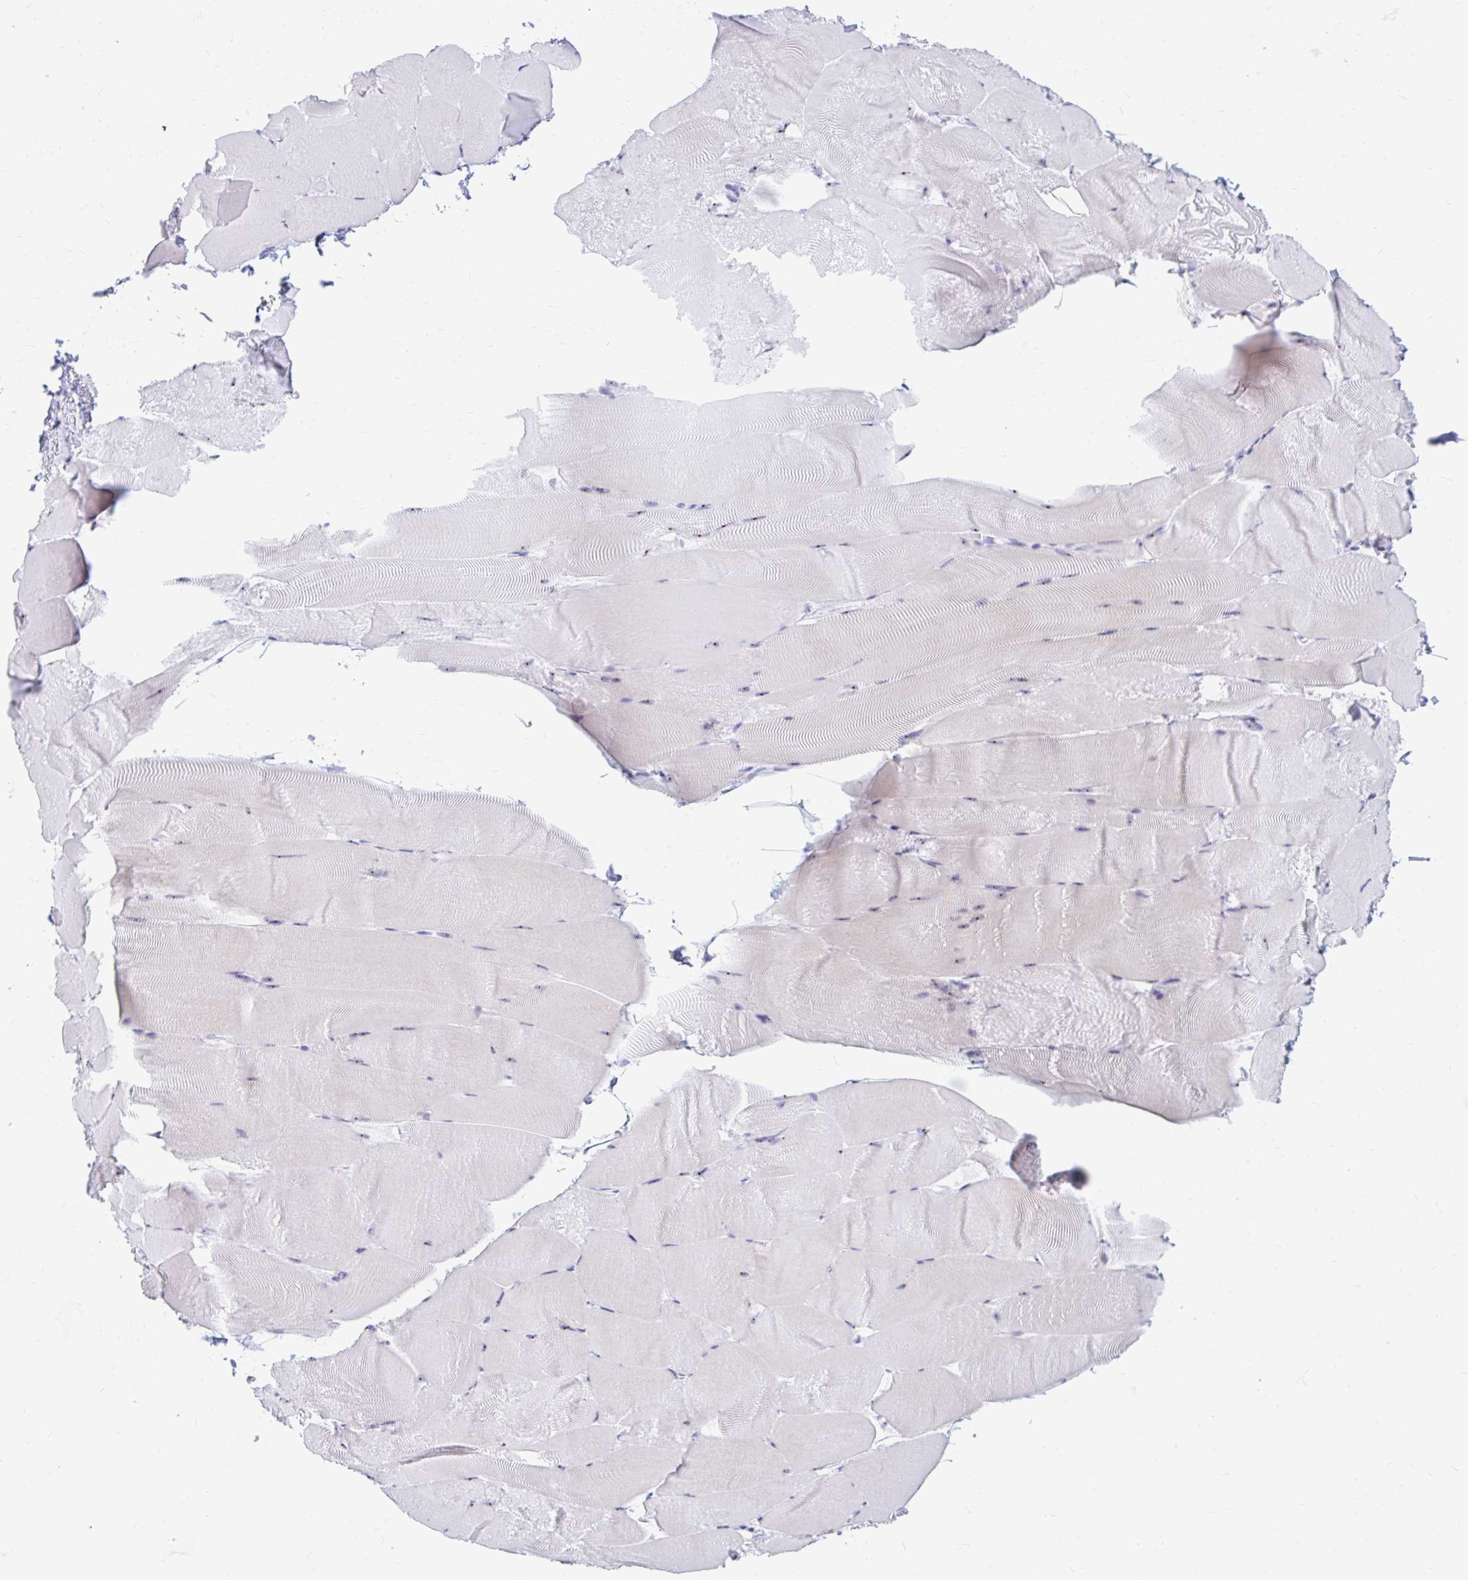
{"staining": {"intensity": "weak", "quantity": "<25%", "location": "nuclear"}, "tissue": "skeletal muscle", "cell_type": "Myocytes", "image_type": "normal", "snomed": [{"axis": "morphology", "description": "Normal tissue, NOS"}, {"axis": "topography", "description": "Skeletal muscle"}], "caption": "Immunohistochemistry (IHC) of normal human skeletal muscle shows no expression in myocytes.", "gene": "FTSJ3", "patient": {"sex": "female", "age": 64}}